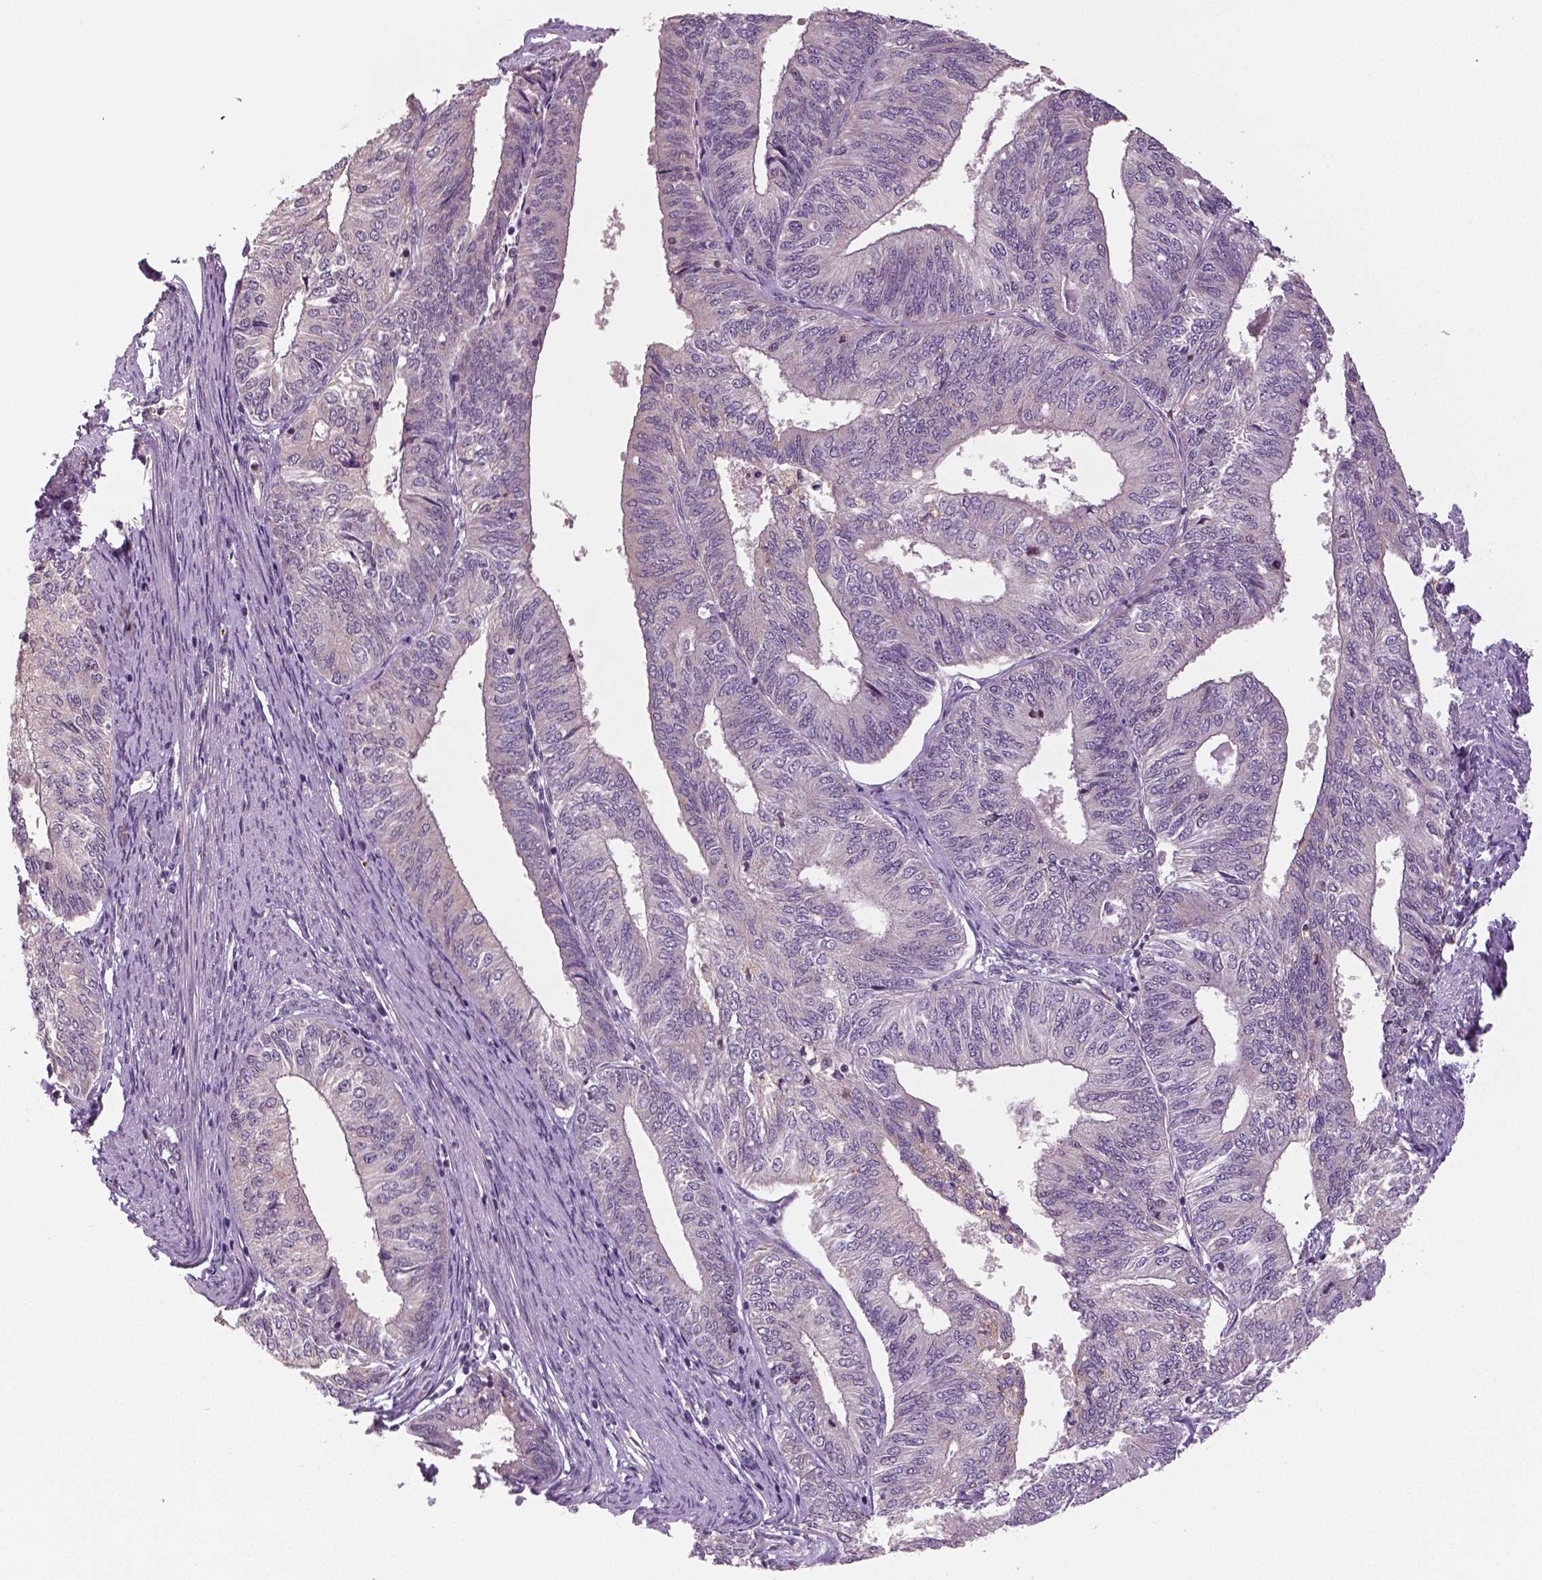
{"staining": {"intensity": "negative", "quantity": "none", "location": "none"}, "tissue": "endometrial cancer", "cell_type": "Tumor cells", "image_type": "cancer", "snomed": [{"axis": "morphology", "description": "Adenocarcinoma, NOS"}, {"axis": "topography", "description": "Endometrium"}], "caption": "Immunohistochemical staining of endometrial cancer reveals no significant expression in tumor cells.", "gene": "MKI67", "patient": {"sex": "female", "age": 58}}